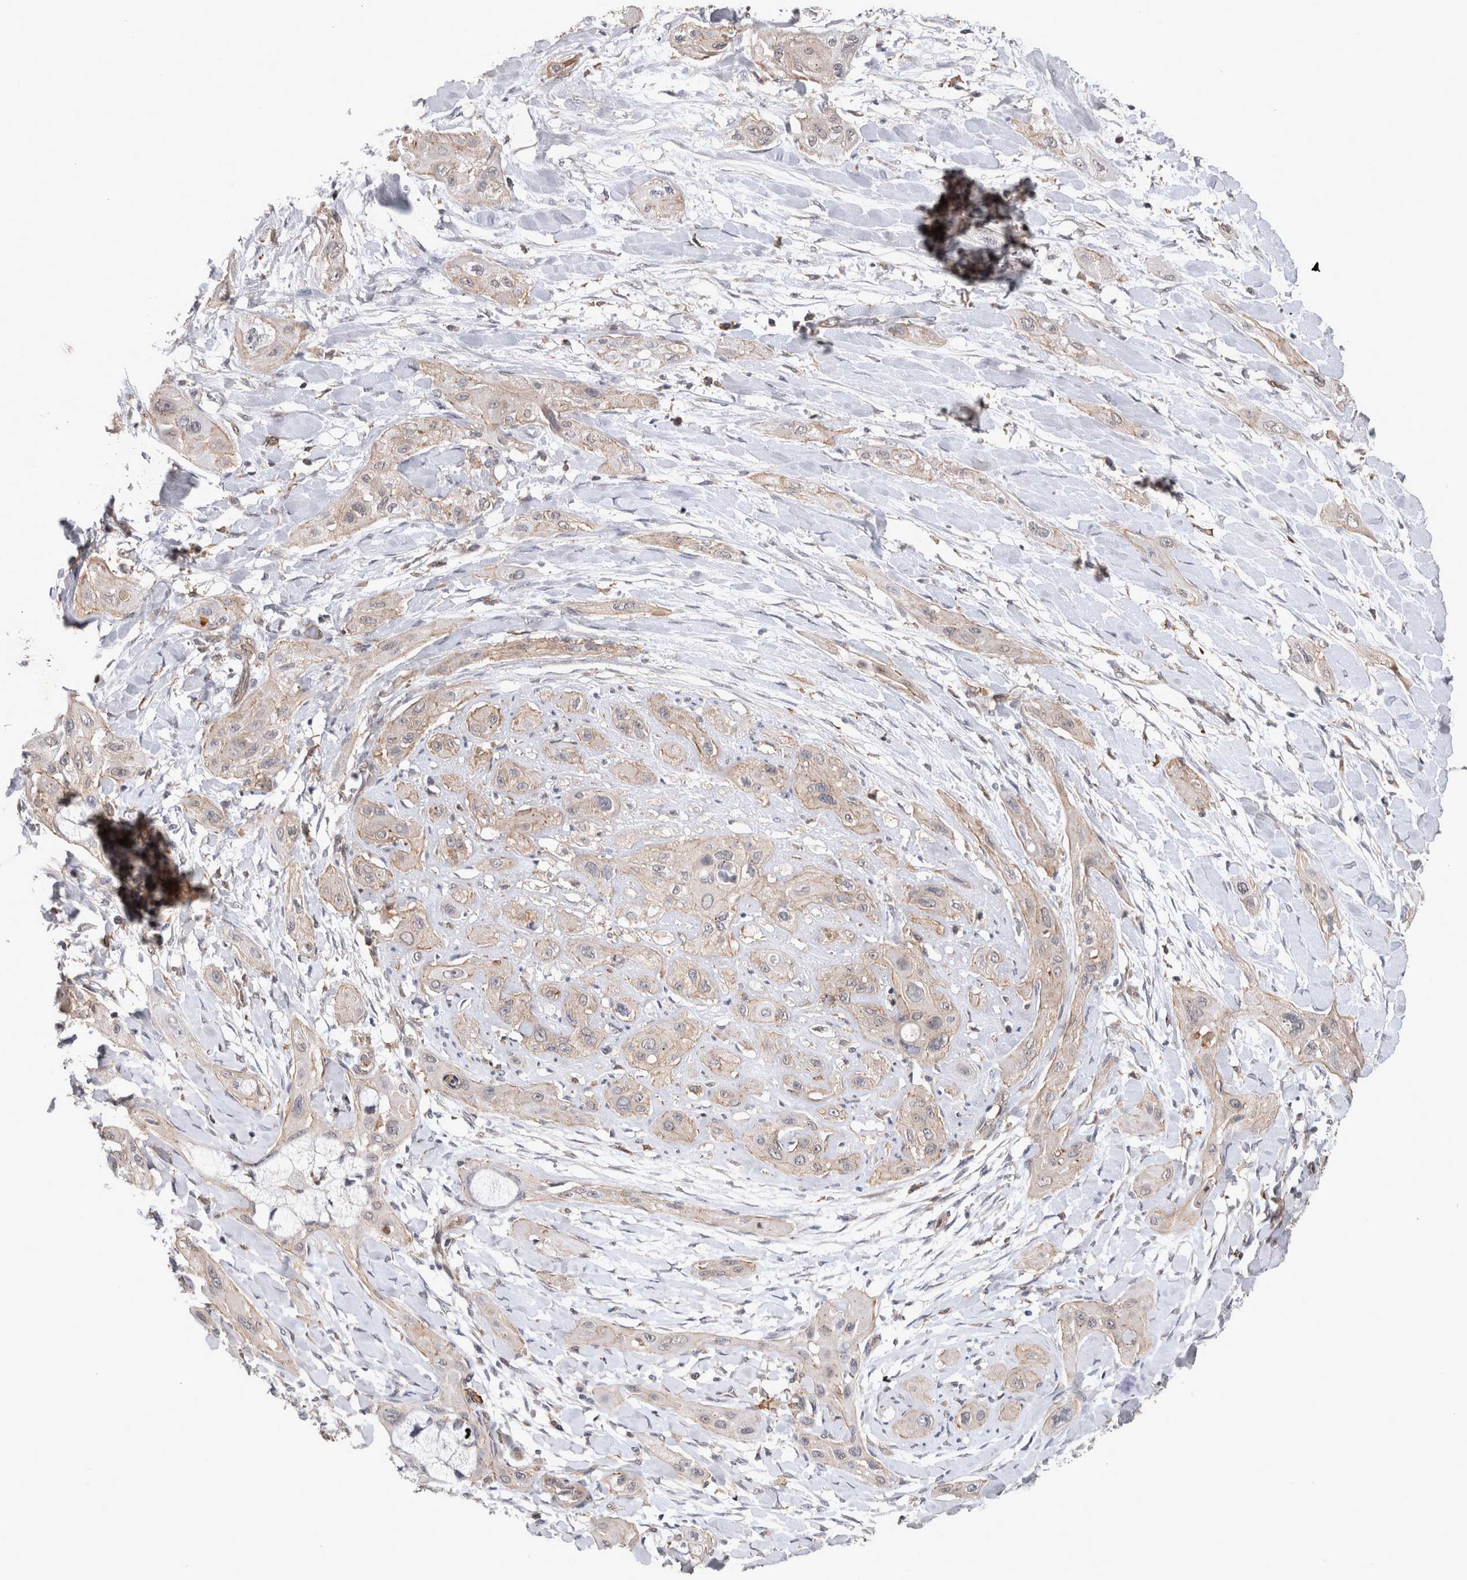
{"staining": {"intensity": "negative", "quantity": "none", "location": "none"}, "tissue": "lung cancer", "cell_type": "Tumor cells", "image_type": "cancer", "snomed": [{"axis": "morphology", "description": "Squamous cell carcinoma, NOS"}, {"axis": "topography", "description": "Lung"}], "caption": "The immunohistochemistry micrograph has no significant expression in tumor cells of lung squamous cell carcinoma tissue. Nuclei are stained in blue.", "gene": "SPATA48", "patient": {"sex": "female", "age": 47}}